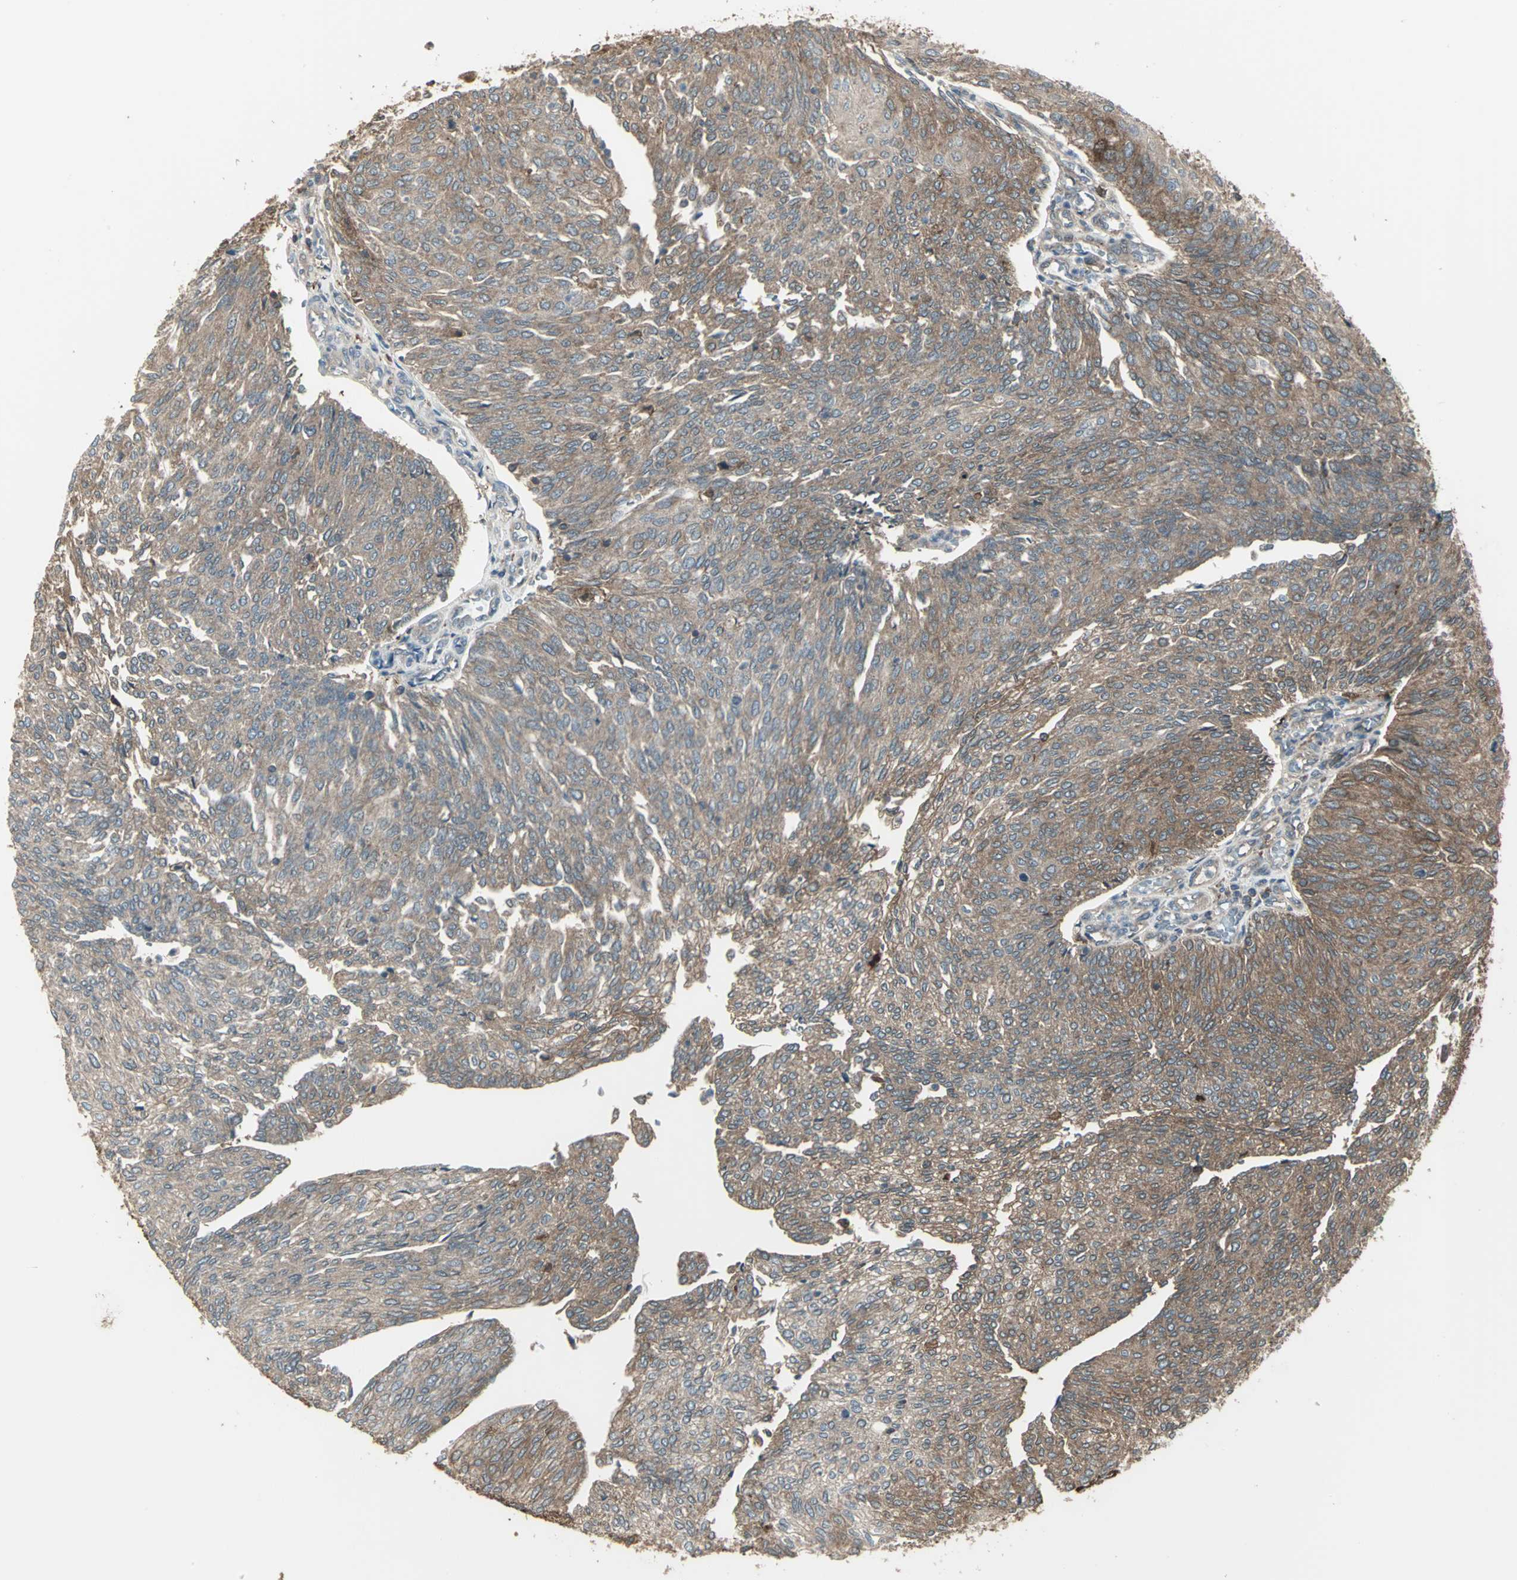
{"staining": {"intensity": "moderate", "quantity": ">75%", "location": "cytoplasmic/membranous"}, "tissue": "urothelial cancer", "cell_type": "Tumor cells", "image_type": "cancer", "snomed": [{"axis": "morphology", "description": "Urothelial carcinoma, Low grade"}, {"axis": "topography", "description": "Urinary bladder"}], "caption": "Immunohistochemistry (IHC) (DAB (3,3'-diaminobenzidine)) staining of human urothelial cancer exhibits moderate cytoplasmic/membranous protein staining in approximately >75% of tumor cells.", "gene": "PRXL2B", "patient": {"sex": "female", "age": 79}}